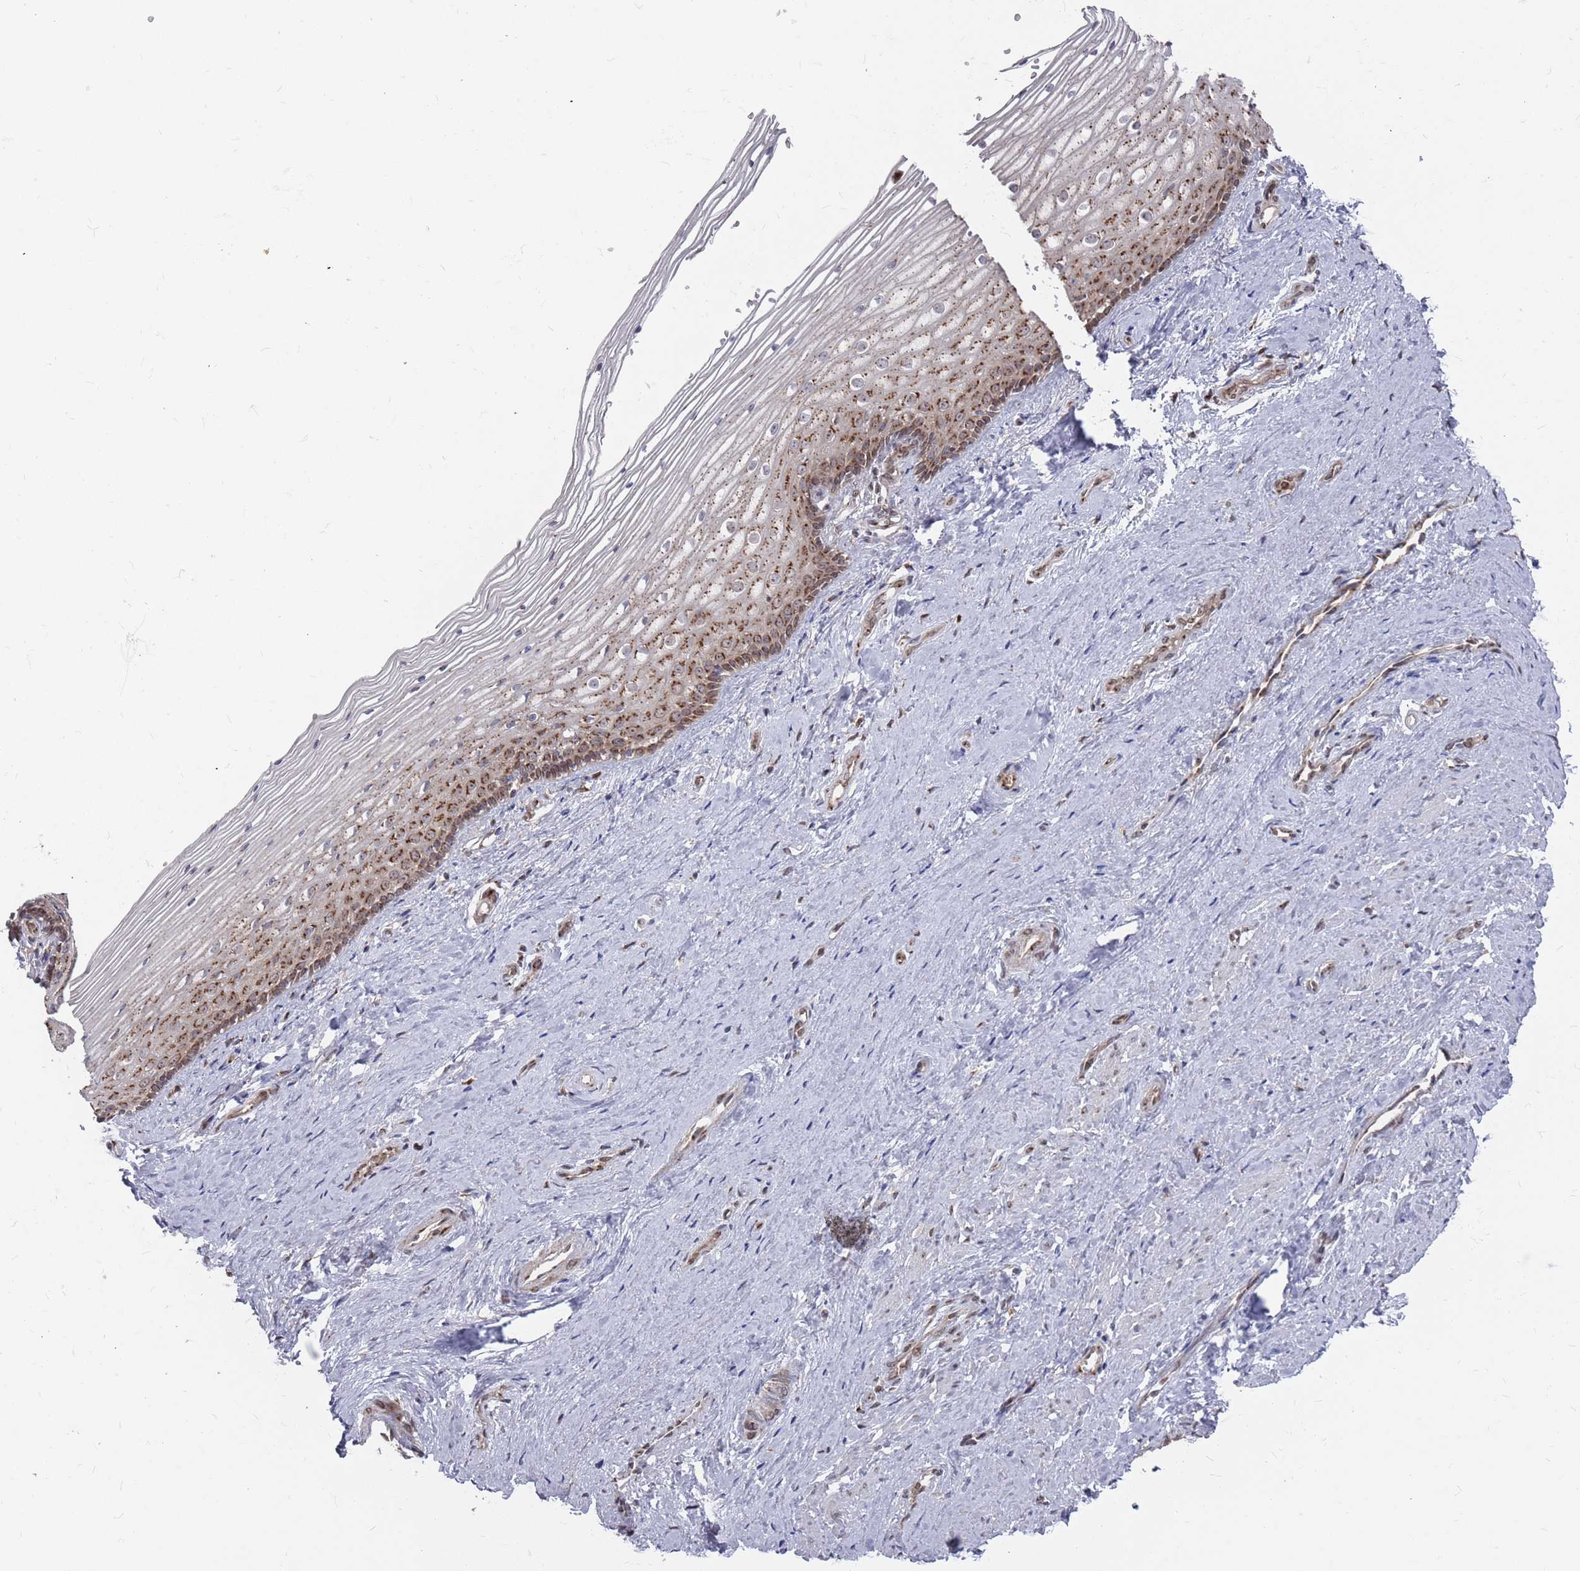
{"staining": {"intensity": "moderate", "quantity": ">75%", "location": "cytoplasmic/membranous"}, "tissue": "vagina", "cell_type": "Squamous epithelial cells", "image_type": "normal", "snomed": [{"axis": "morphology", "description": "Normal tissue, NOS"}, {"axis": "topography", "description": "Vagina"}], "caption": "Vagina stained for a protein shows moderate cytoplasmic/membranous positivity in squamous epithelial cells.", "gene": "FMO4", "patient": {"sex": "female", "age": 46}}